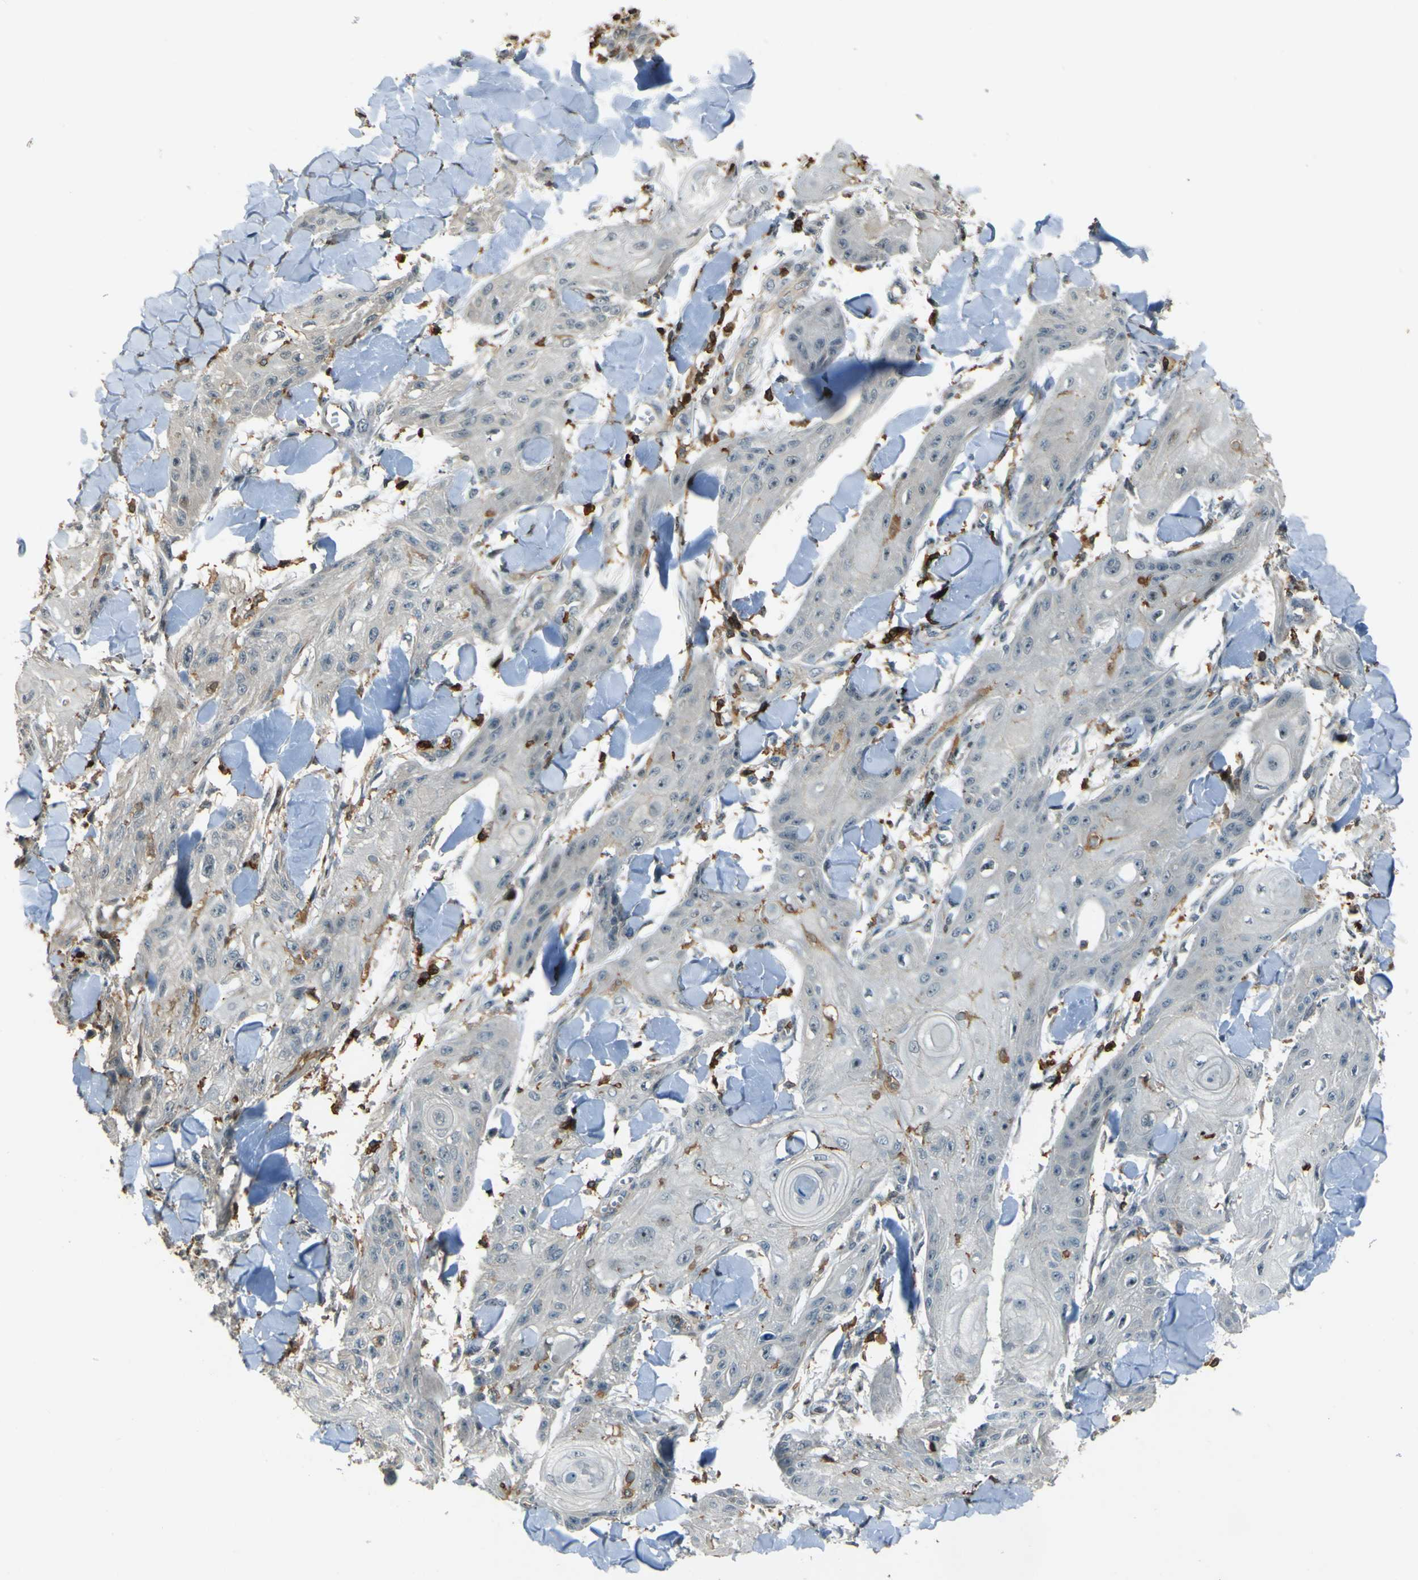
{"staining": {"intensity": "negative", "quantity": "none", "location": "none"}, "tissue": "skin cancer", "cell_type": "Tumor cells", "image_type": "cancer", "snomed": [{"axis": "morphology", "description": "Squamous cell carcinoma, NOS"}, {"axis": "topography", "description": "Skin"}], "caption": "Skin cancer was stained to show a protein in brown. There is no significant positivity in tumor cells.", "gene": "PCDHB5", "patient": {"sex": "male", "age": 74}}